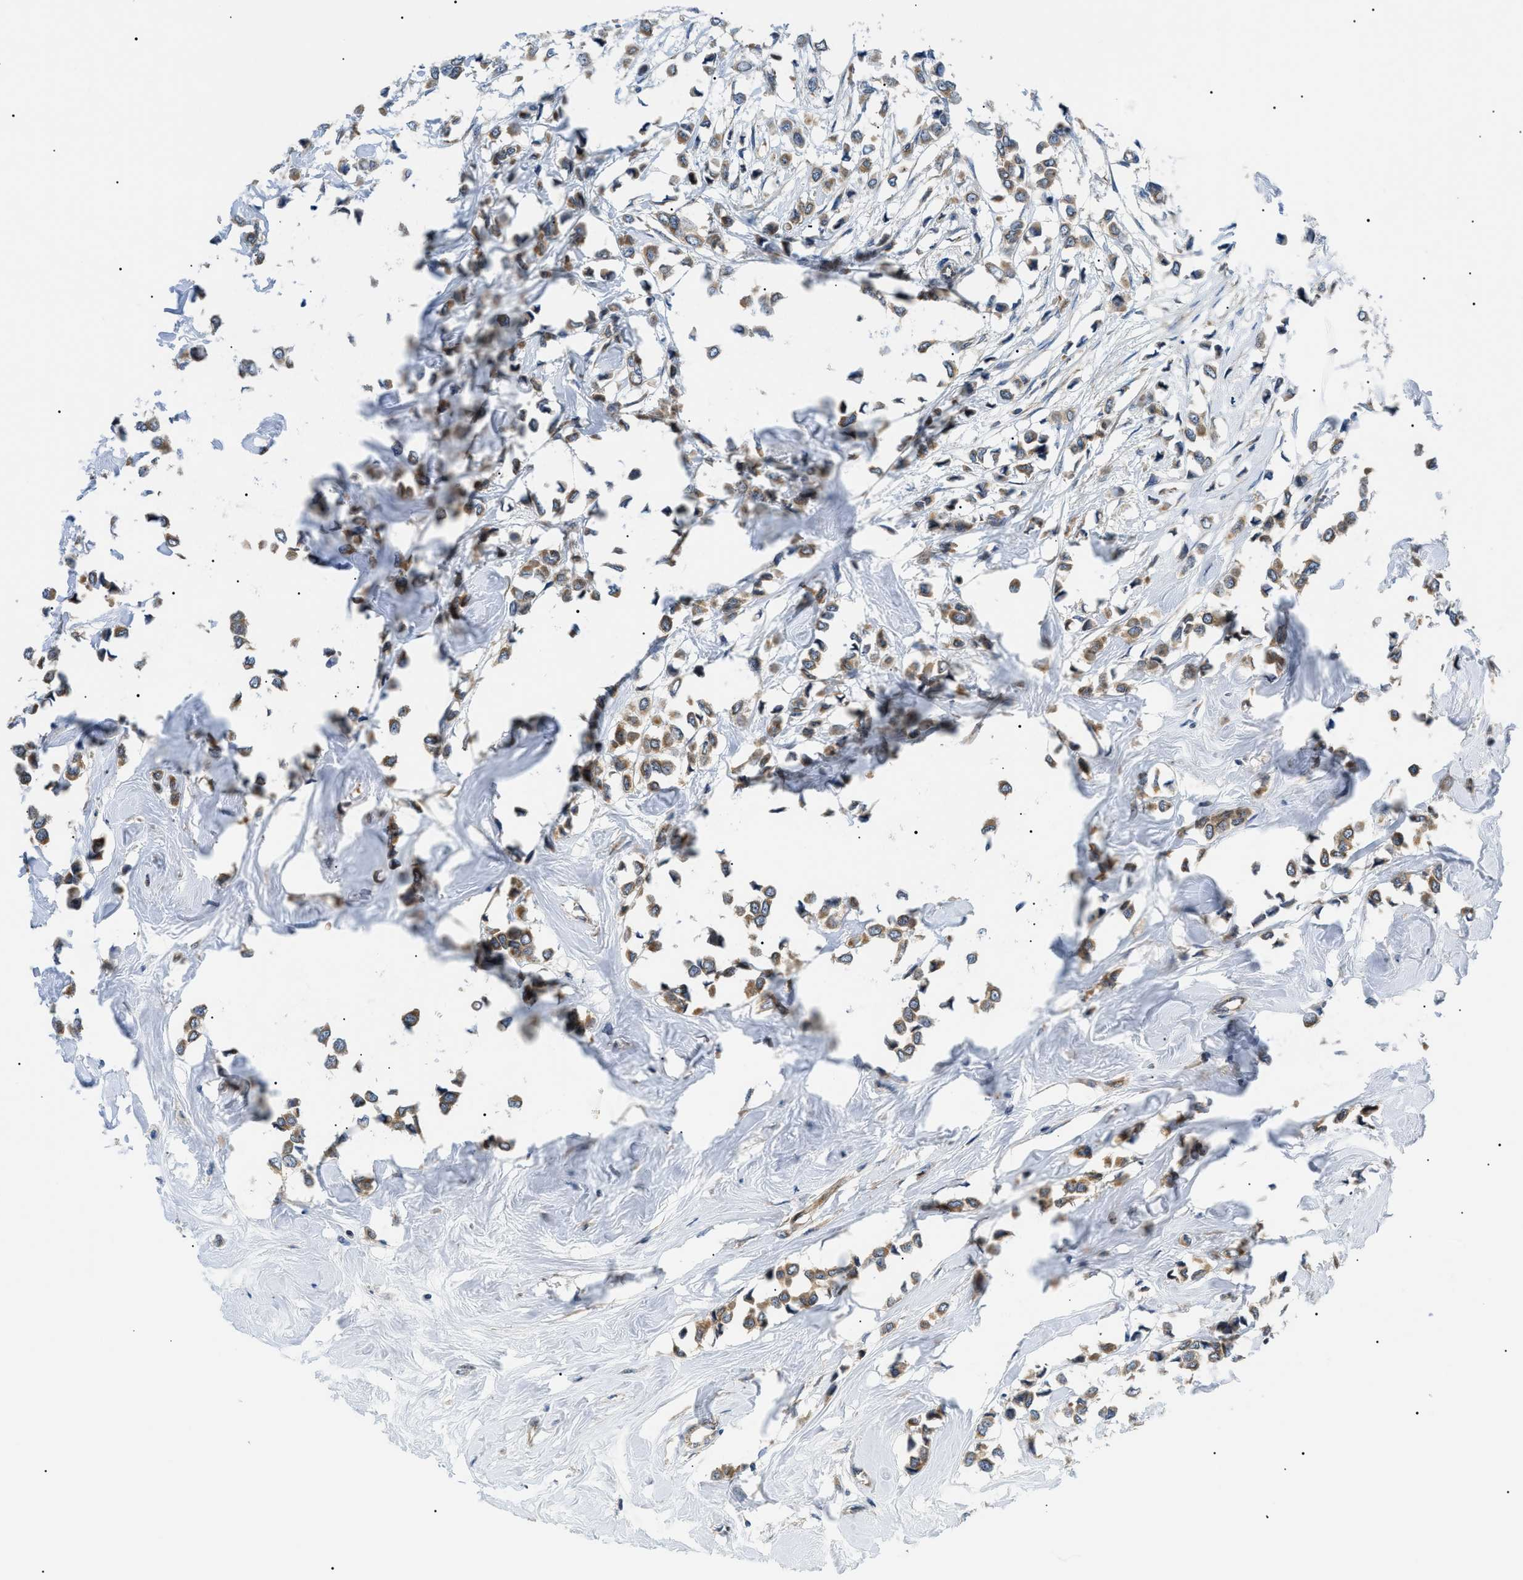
{"staining": {"intensity": "moderate", "quantity": ">75%", "location": "cytoplasmic/membranous"}, "tissue": "breast cancer", "cell_type": "Tumor cells", "image_type": "cancer", "snomed": [{"axis": "morphology", "description": "Lobular carcinoma"}, {"axis": "topography", "description": "Breast"}], "caption": "The photomicrograph exhibits immunohistochemical staining of breast cancer. There is moderate cytoplasmic/membranous positivity is seen in approximately >75% of tumor cells.", "gene": "SRPK1", "patient": {"sex": "female", "age": 51}}